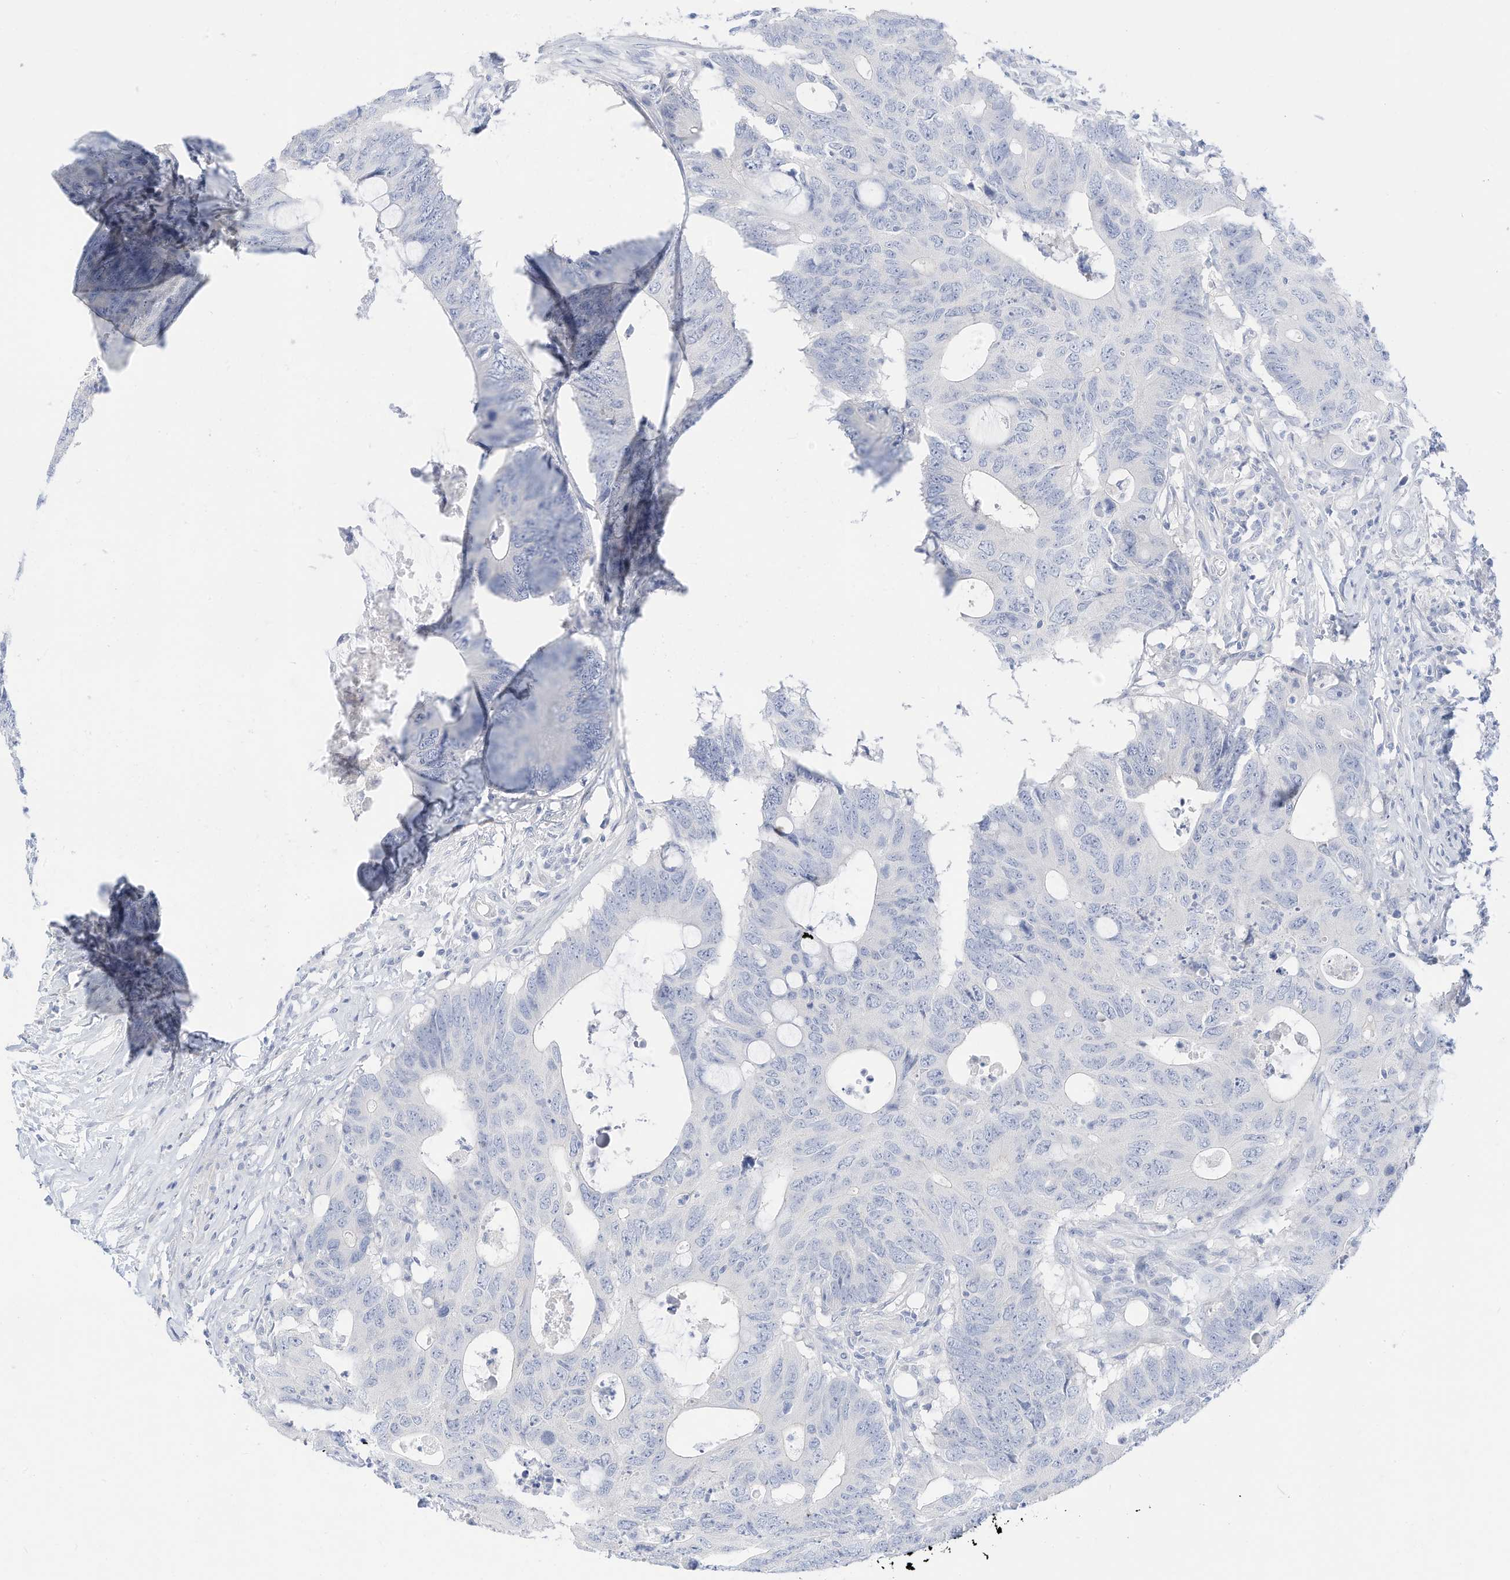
{"staining": {"intensity": "negative", "quantity": "none", "location": "none"}, "tissue": "colorectal cancer", "cell_type": "Tumor cells", "image_type": "cancer", "snomed": [{"axis": "morphology", "description": "Adenocarcinoma, NOS"}, {"axis": "topography", "description": "Colon"}], "caption": "The micrograph exhibits no staining of tumor cells in colorectal cancer.", "gene": "SPOCD1", "patient": {"sex": "male", "age": 71}}